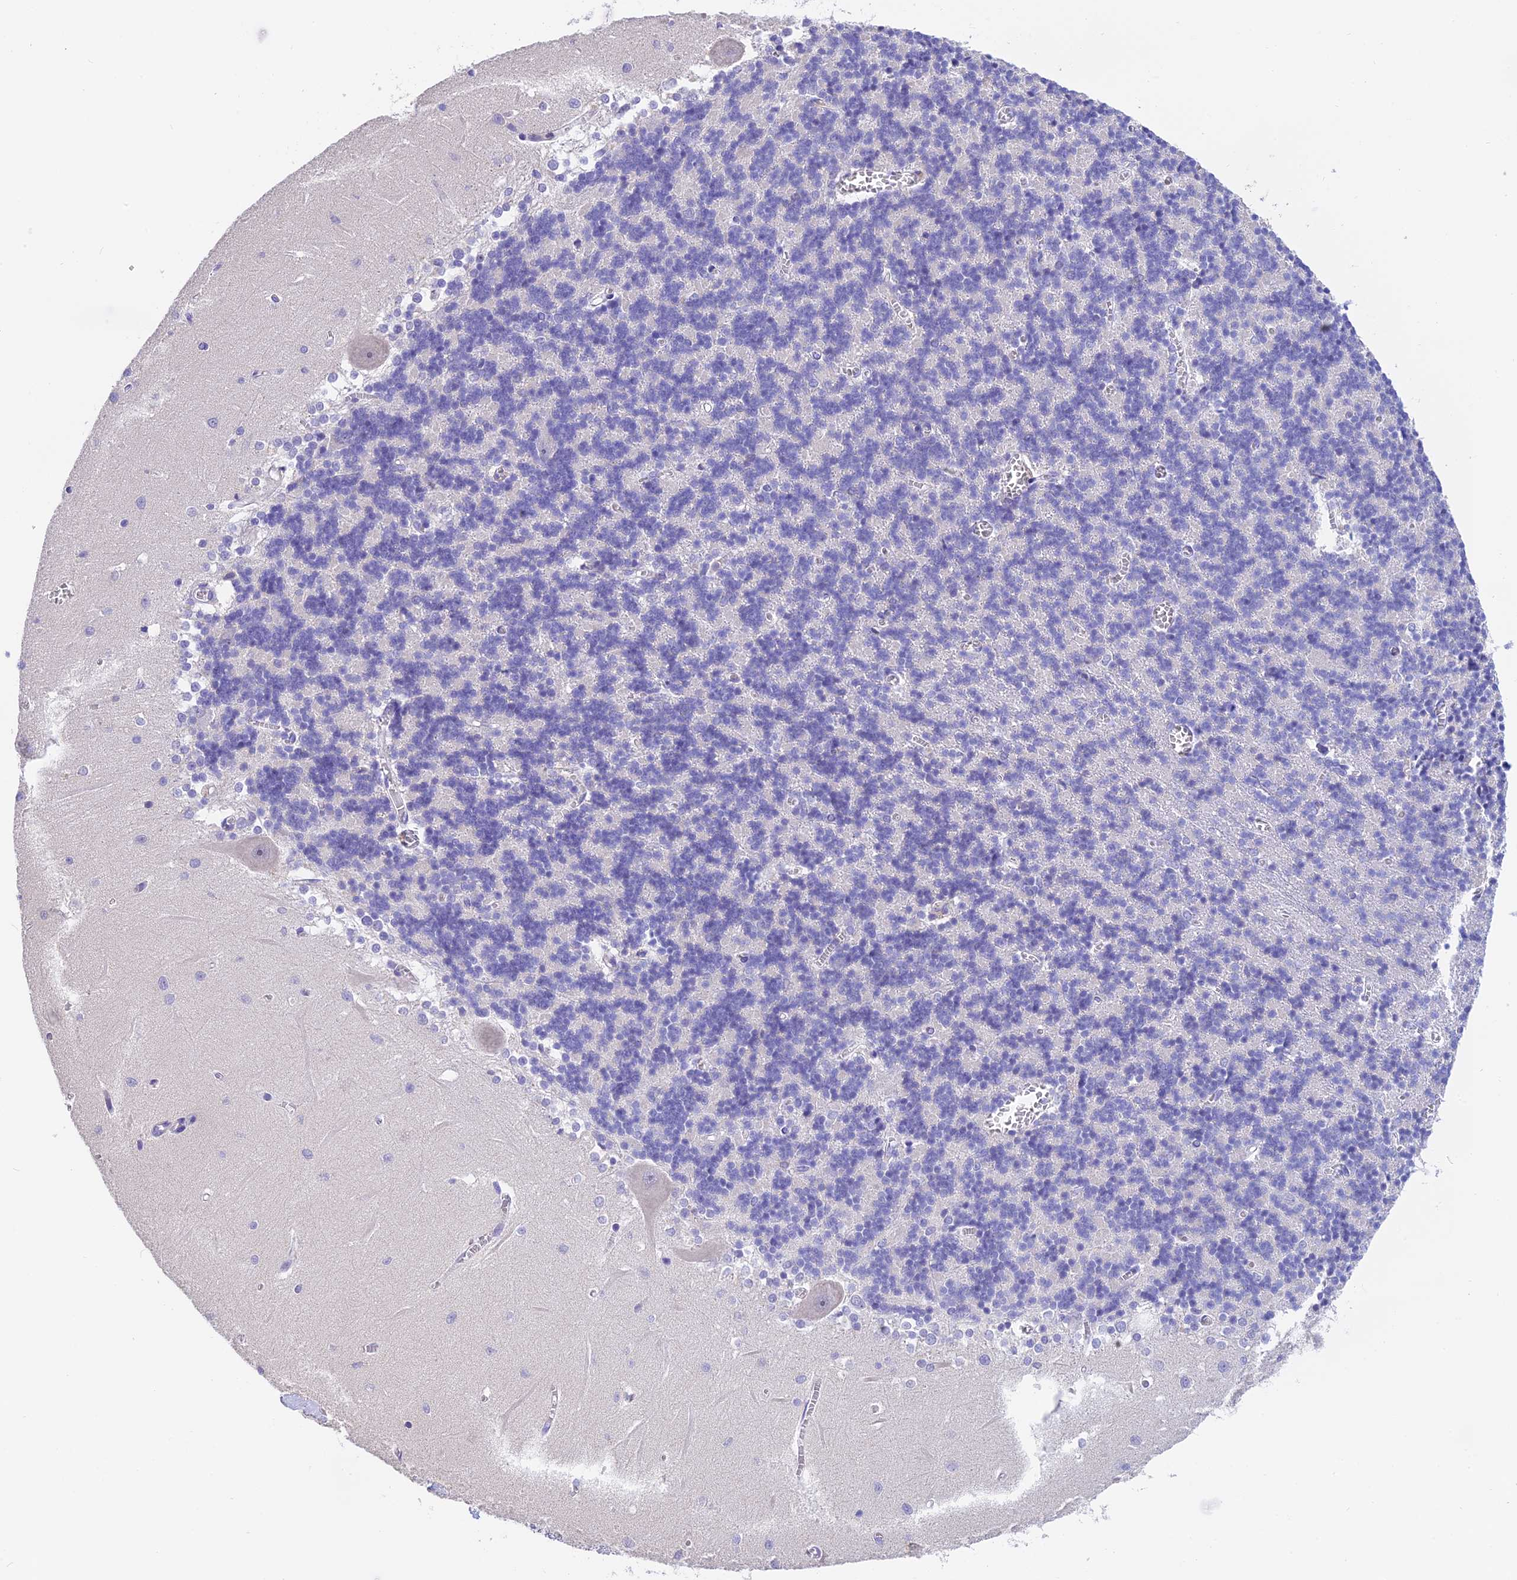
{"staining": {"intensity": "negative", "quantity": "none", "location": "none"}, "tissue": "cerebellum", "cell_type": "Cells in granular layer", "image_type": "normal", "snomed": [{"axis": "morphology", "description": "Normal tissue, NOS"}, {"axis": "topography", "description": "Cerebellum"}], "caption": "IHC image of normal cerebellum: human cerebellum stained with DAB exhibits no significant protein expression in cells in granular layer. (Brightfield microscopy of DAB (3,3'-diaminobenzidine) IHC at high magnification).", "gene": "LPXN", "patient": {"sex": "male", "age": 37}}